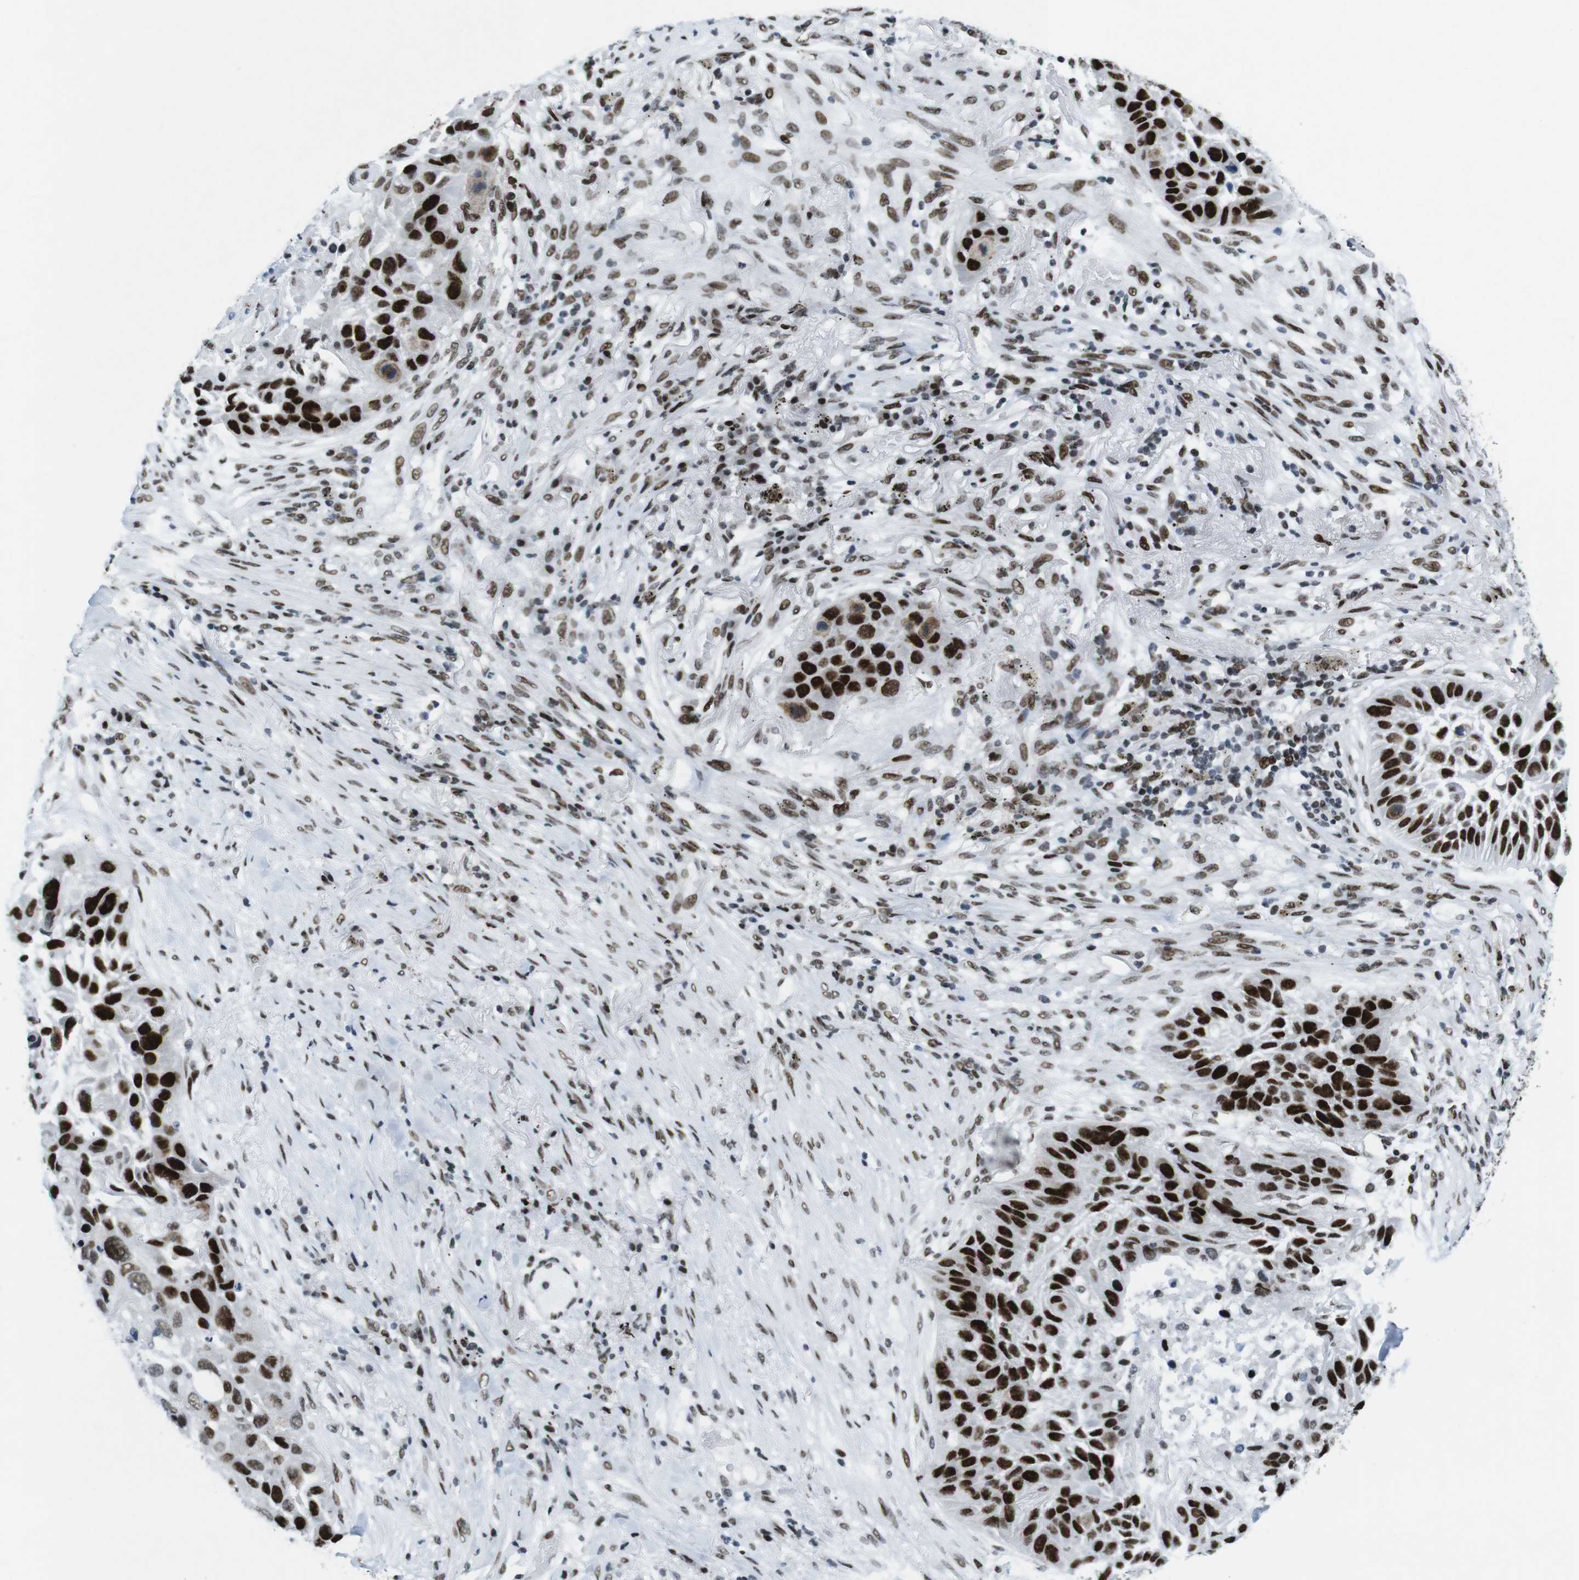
{"staining": {"intensity": "strong", "quantity": ">75%", "location": "nuclear"}, "tissue": "lung cancer", "cell_type": "Tumor cells", "image_type": "cancer", "snomed": [{"axis": "morphology", "description": "Squamous cell carcinoma, NOS"}, {"axis": "topography", "description": "Lung"}], "caption": "About >75% of tumor cells in lung cancer display strong nuclear protein expression as visualized by brown immunohistochemical staining.", "gene": "CITED2", "patient": {"sex": "male", "age": 57}}